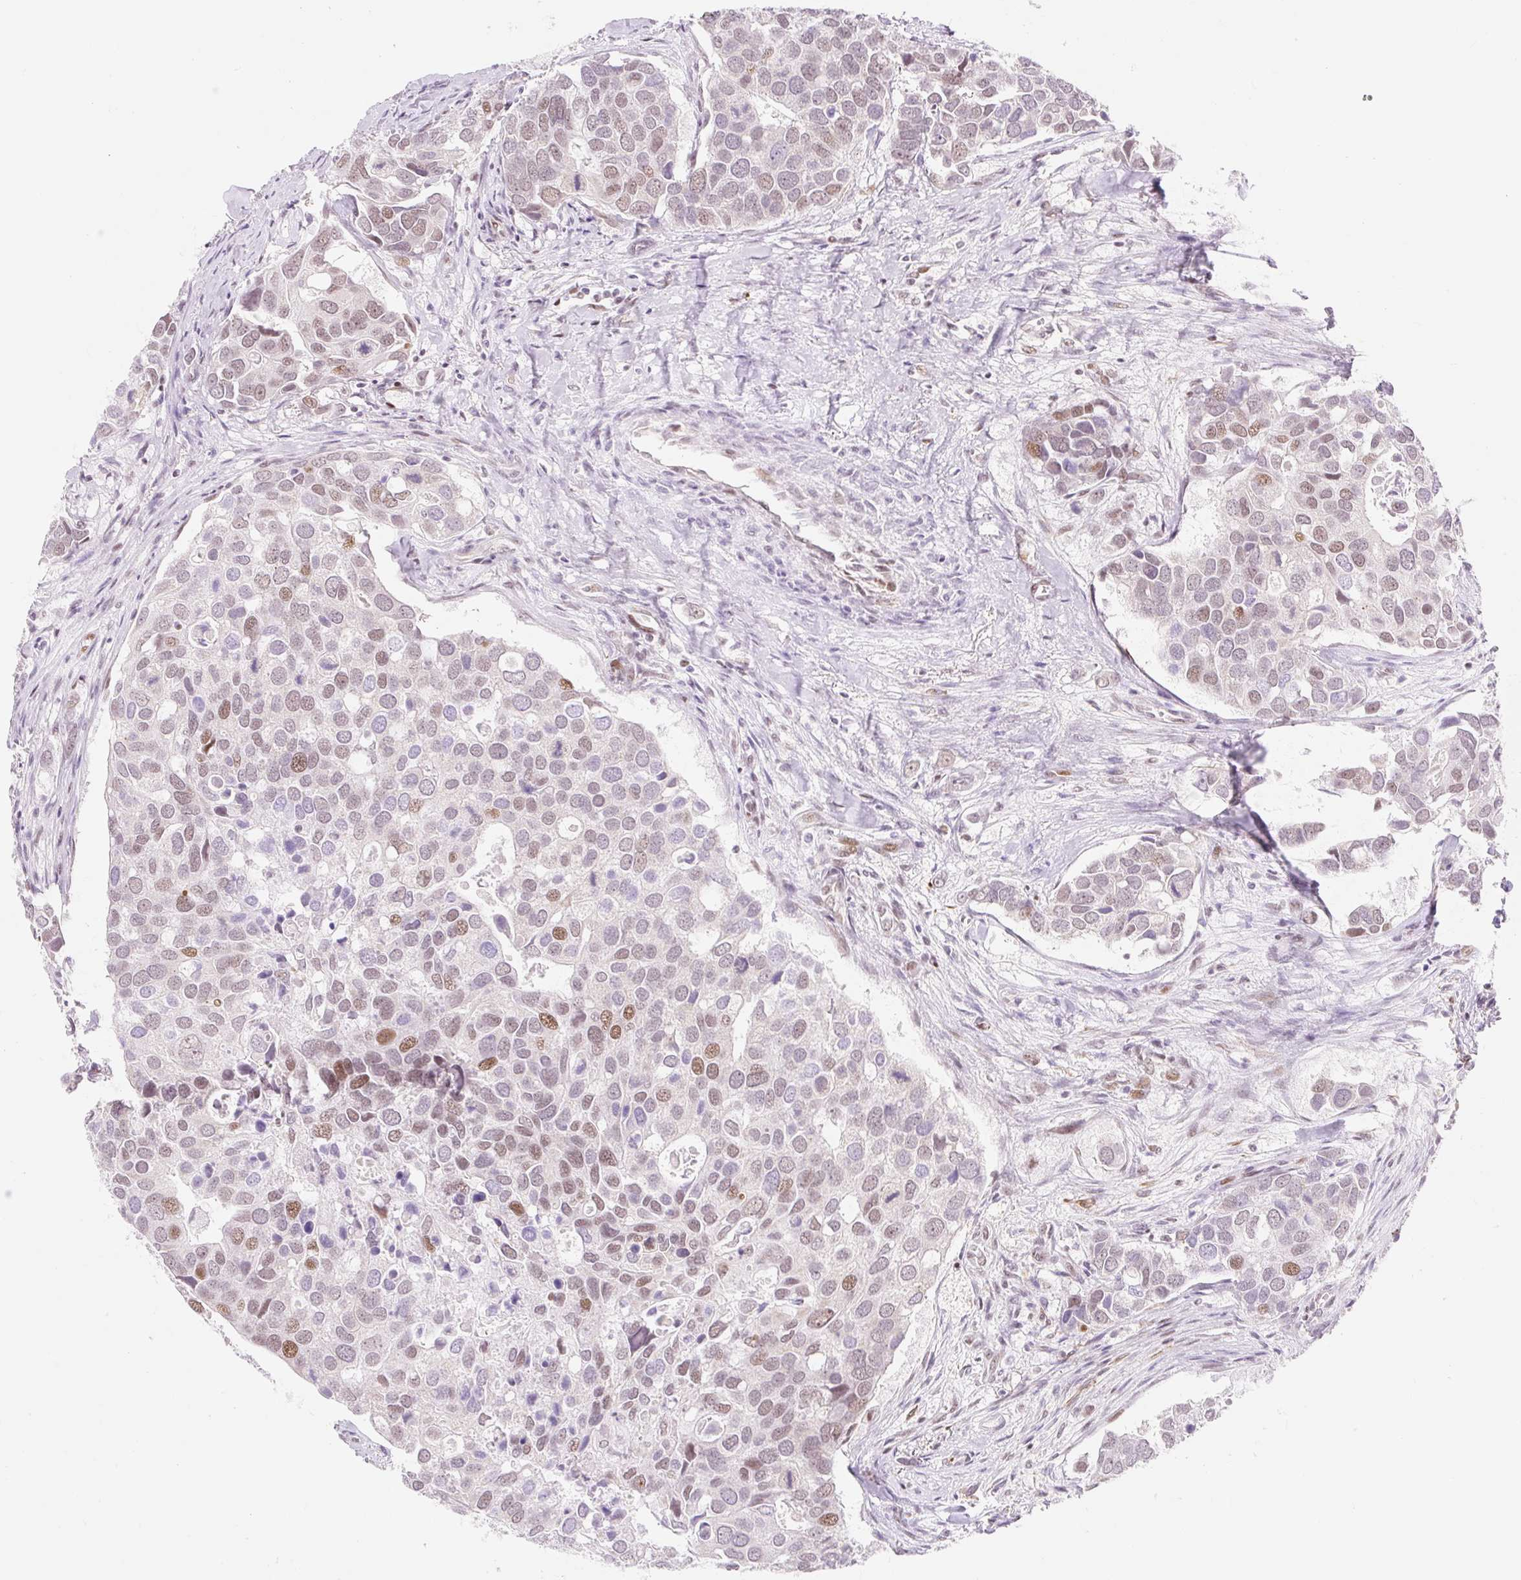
{"staining": {"intensity": "moderate", "quantity": "25%-75%", "location": "nuclear"}, "tissue": "breast cancer", "cell_type": "Tumor cells", "image_type": "cancer", "snomed": [{"axis": "morphology", "description": "Duct carcinoma"}, {"axis": "topography", "description": "Breast"}], "caption": "Protein expression analysis of breast intraductal carcinoma demonstrates moderate nuclear positivity in about 25%-75% of tumor cells.", "gene": "H2BW1", "patient": {"sex": "female", "age": 83}}